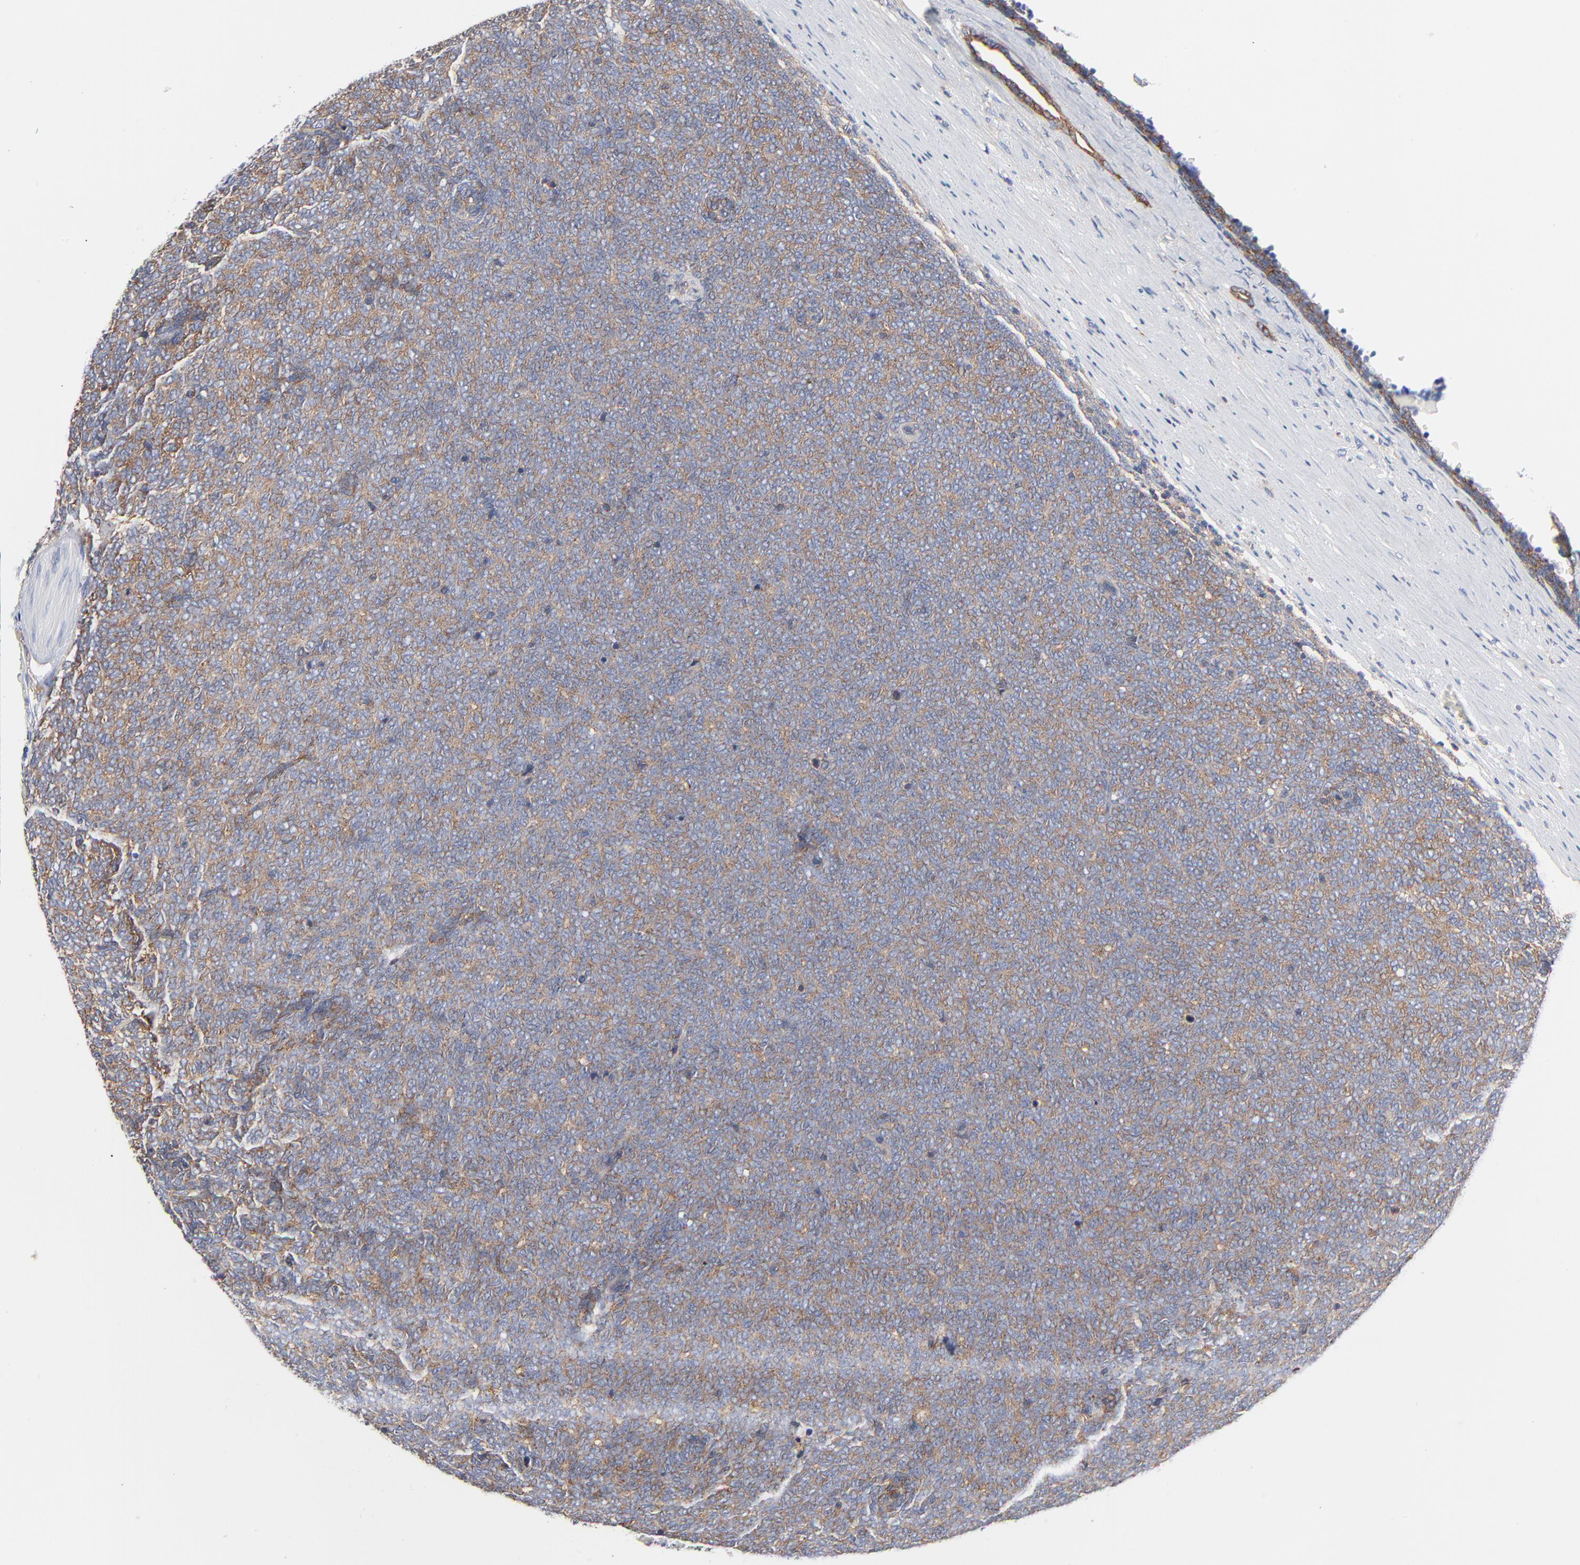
{"staining": {"intensity": "moderate", "quantity": ">75%", "location": "cytoplasmic/membranous"}, "tissue": "renal cancer", "cell_type": "Tumor cells", "image_type": "cancer", "snomed": [{"axis": "morphology", "description": "Neoplasm, malignant, NOS"}, {"axis": "topography", "description": "Kidney"}], "caption": "There is medium levels of moderate cytoplasmic/membranous staining in tumor cells of renal malignant neoplasm, as demonstrated by immunohistochemical staining (brown color).", "gene": "CD2AP", "patient": {"sex": "male", "age": 28}}